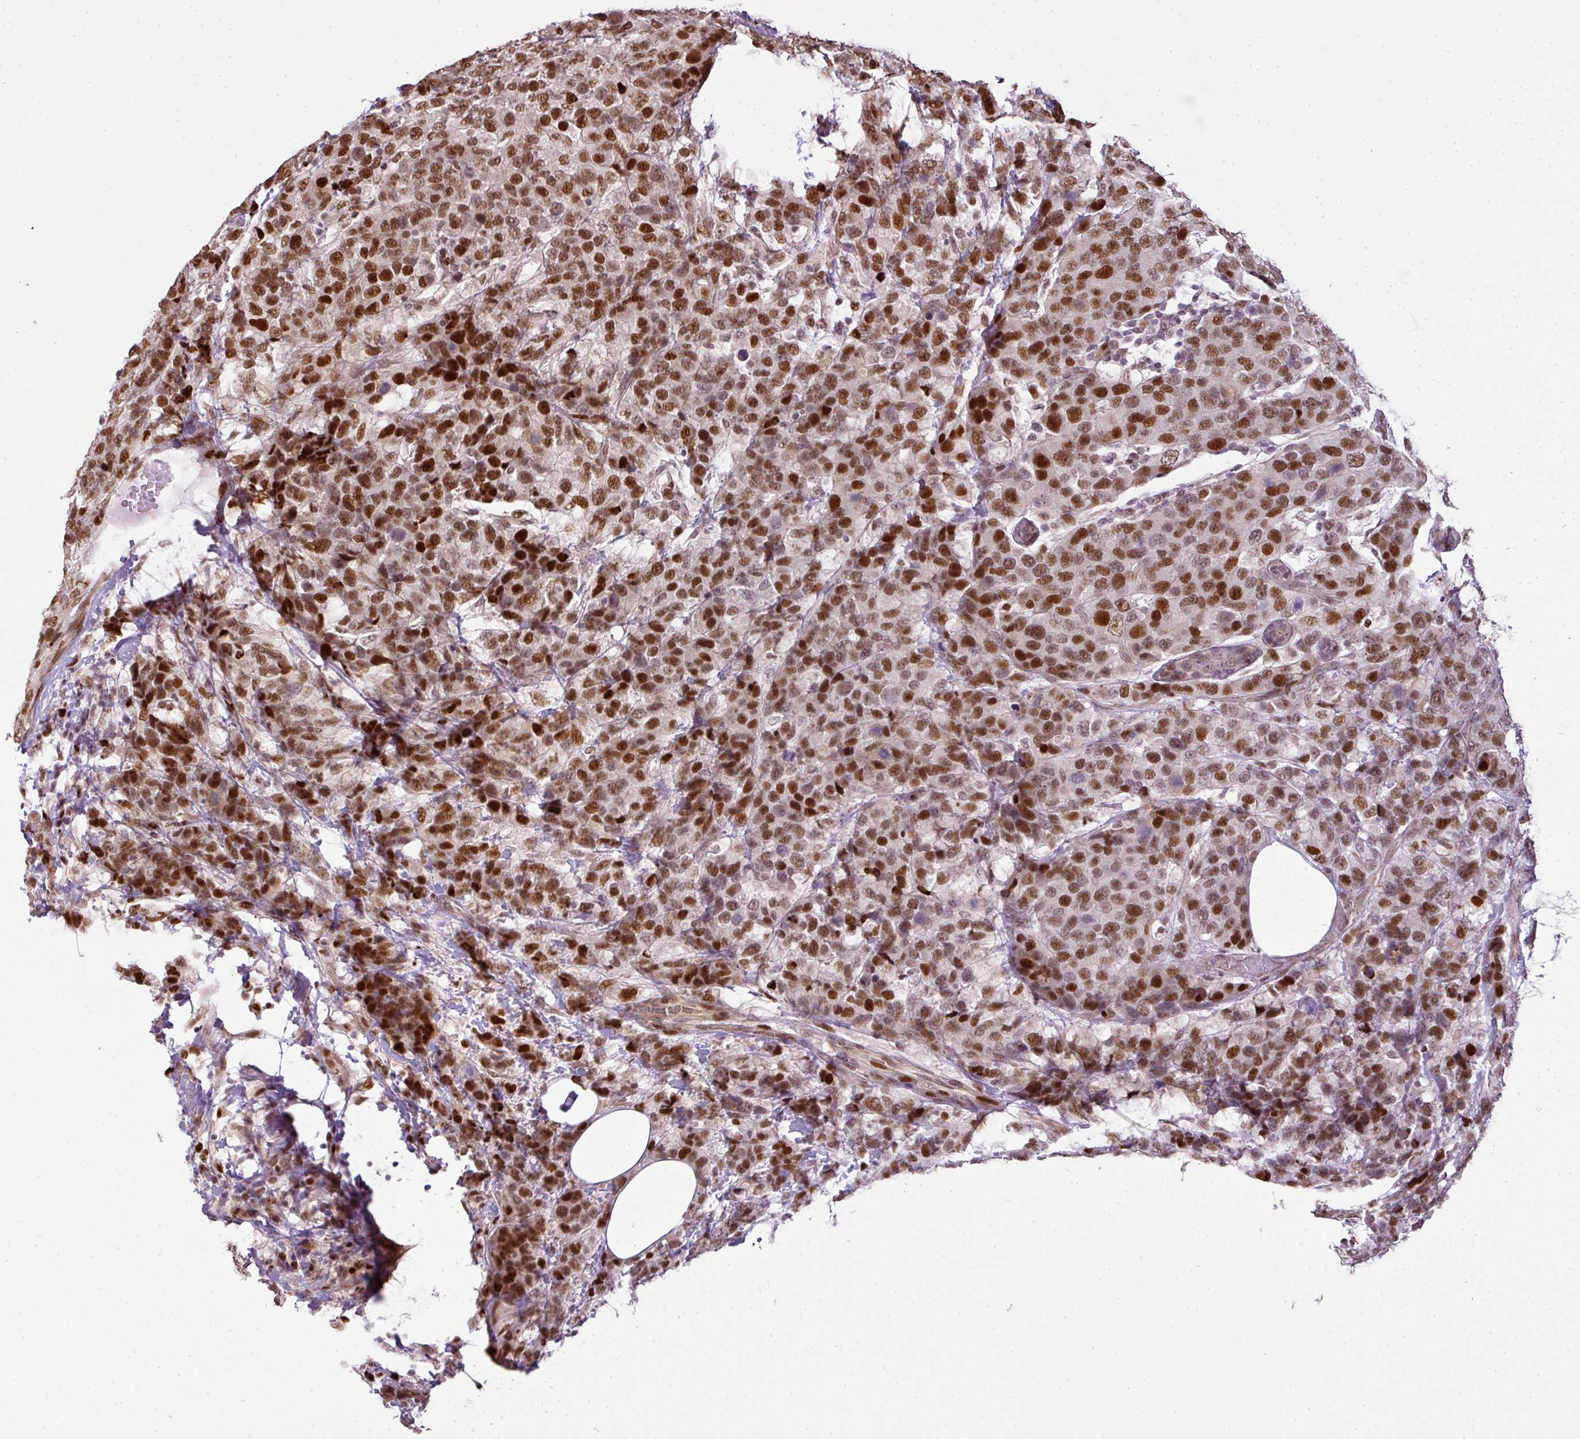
{"staining": {"intensity": "strong", "quantity": ">75%", "location": "nuclear"}, "tissue": "breast cancer", "cell_type": "Tumor cells", "image_type": "cancer", "snomed": [{"axis": "morphology", "description": "Lobular carcinoma"}, {"axis": "topography", "description": "Breast"}], "caption": "Immunohistochemistry (IHC) photomicrograph of breast cancer (lobular carcinoma) stained for a protein (brown), which exhibits high levels of strong nuclear positivity in approximately >75% of tumor cells.", "gene": "MYSM1", "patient": {"sex": "female", "age": 59}}